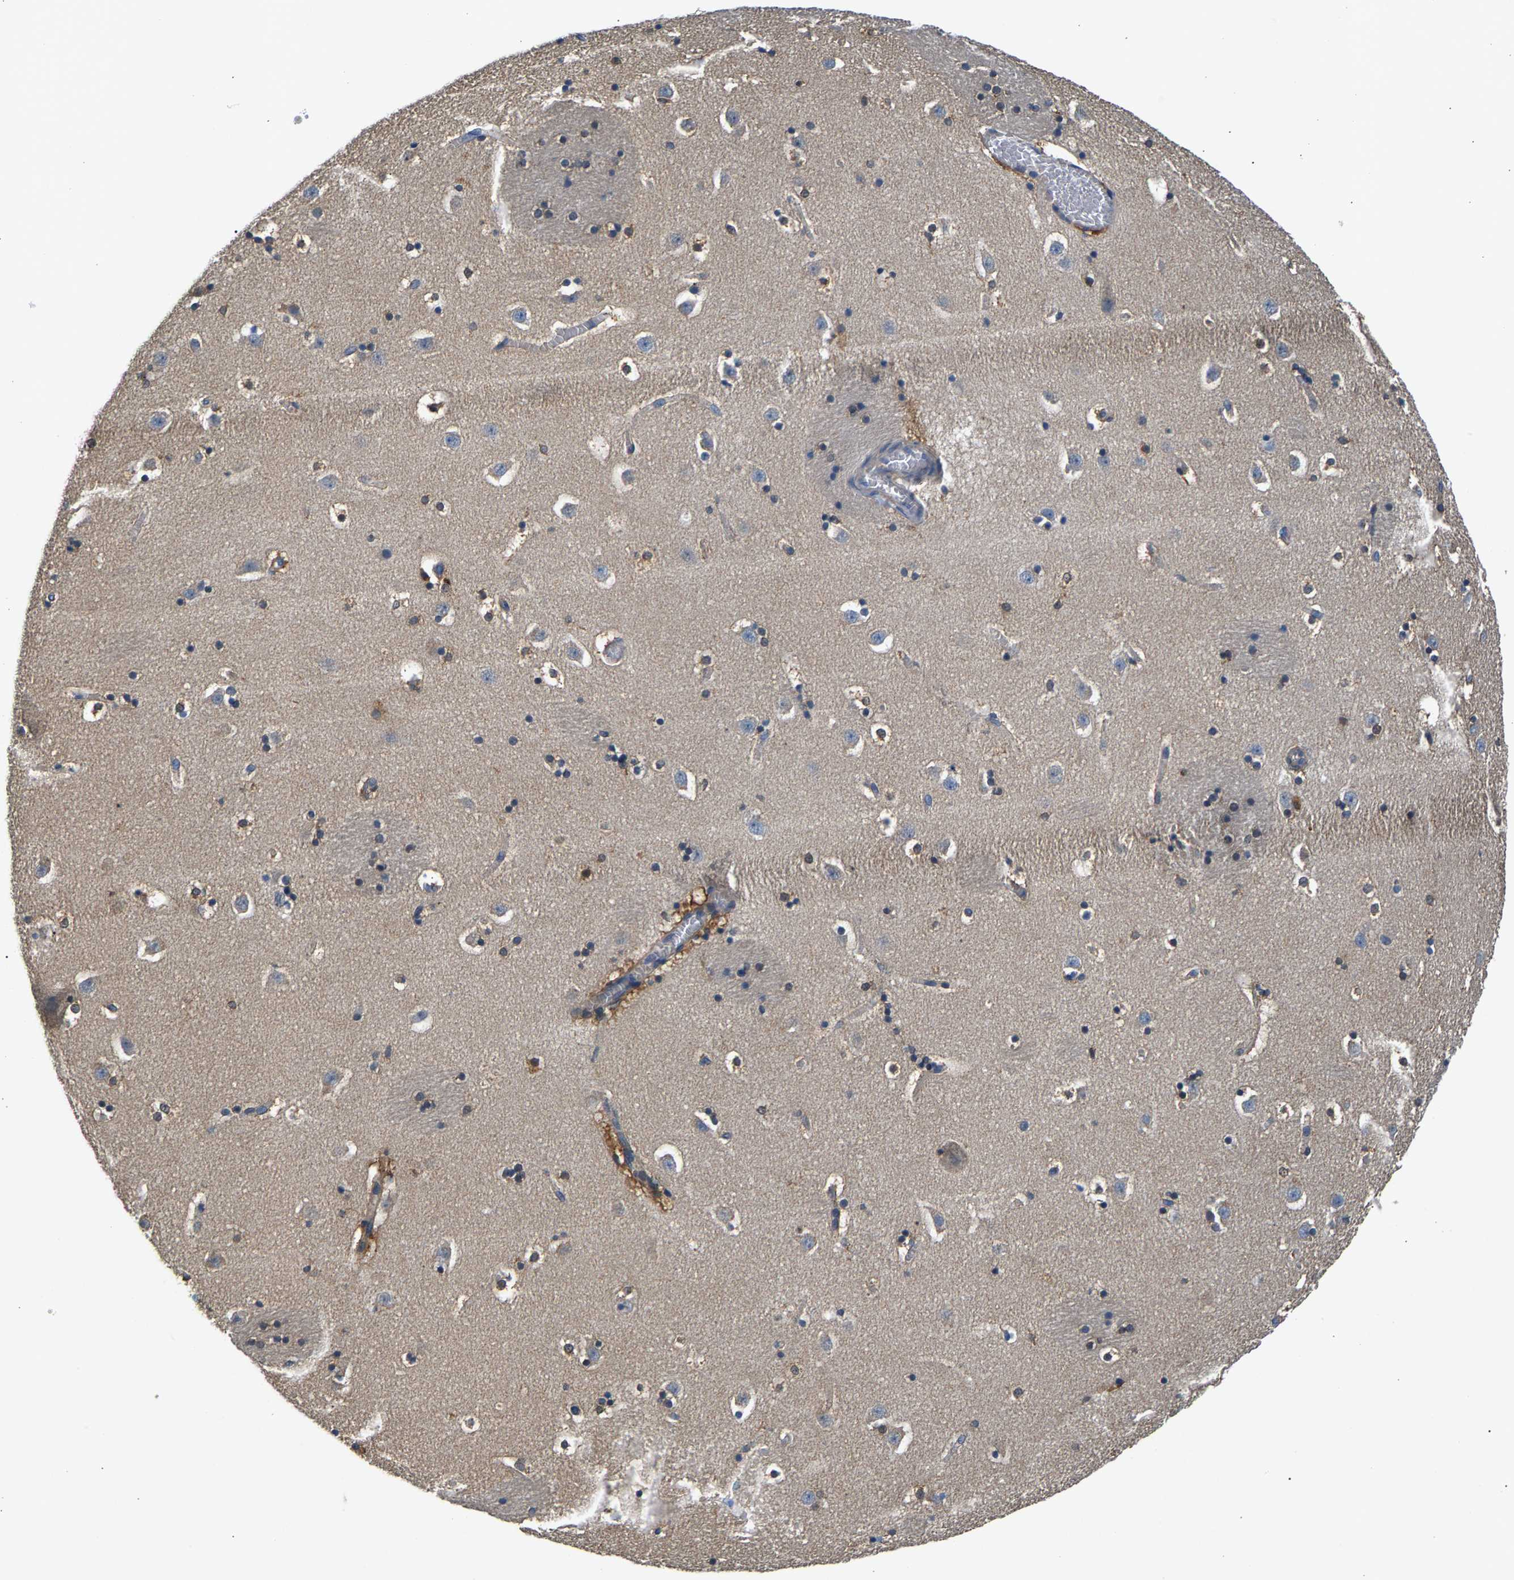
{"staining": {"intensity": "moderate", "quantity": "<25%", "location": "cytoplasmic/membranous"}, "tissue": "caudate", "cell_type": "Glial cells", "image_type": "normal", "snomed": [{"axis": "morphology", "description": "Normal tissue, NOS"}, {"axis": "topography", "description": "Lateral ventricle wall"}], "caption": "Unremarkable caudate exhibits moderate cytoplasmic/membranous staining in approximately <25% of glial cells, visualized by immunohistochemistry.", "gene": "NT5C", "patient": {"sex": "male", "age": 45}}